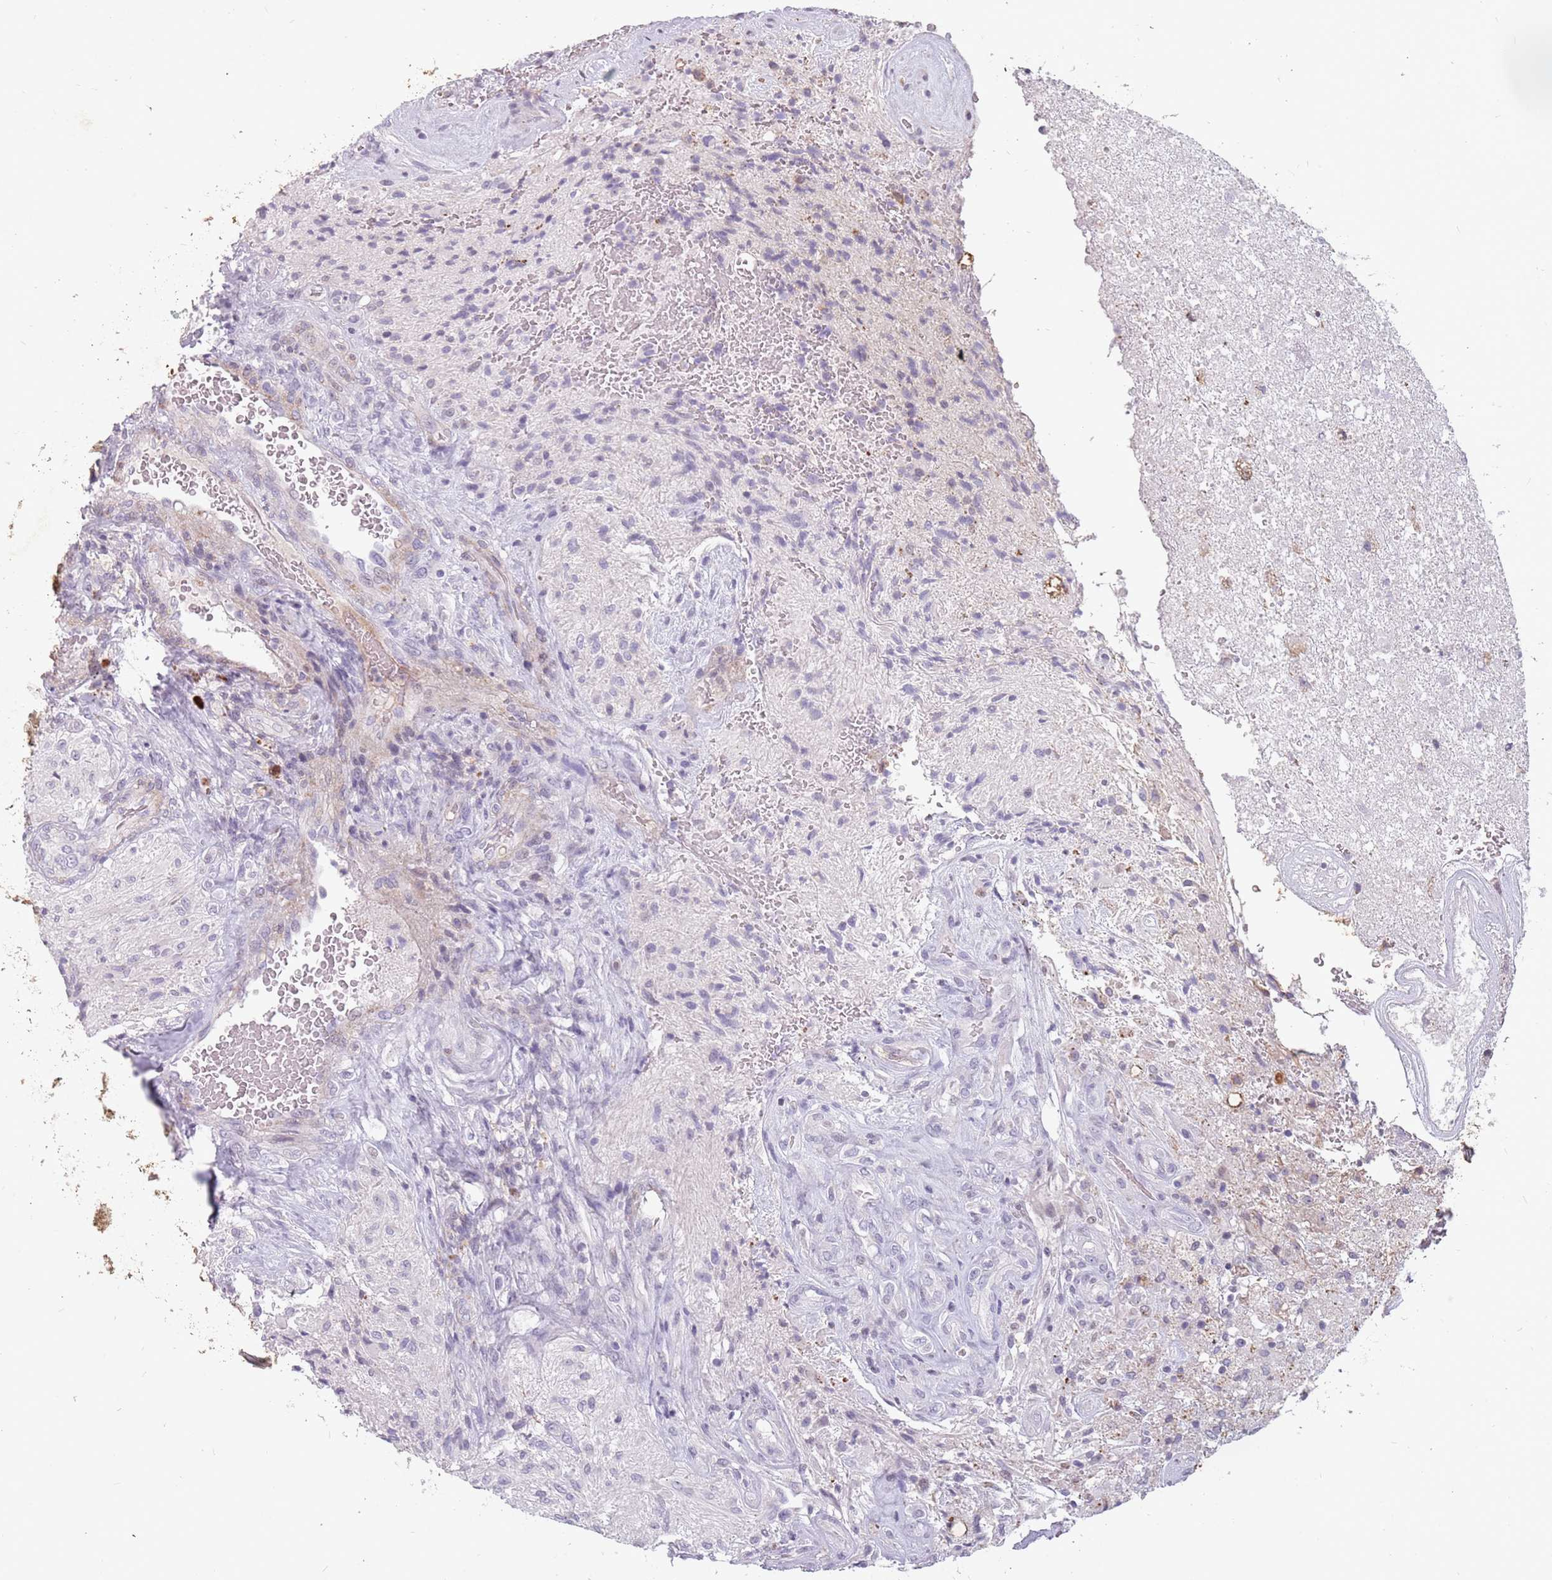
{"staining": {"intensity": "negative", "quantity": "none", "location": "none"}, "tissue": "glioma", "cell_type": "Tumor cells", "image_type": "cancer", "snomed": [{"axis": "morphology", "description": "Glioma, malignant, High grade"}, {"axis": "topography", "description": "Brain"}], "caption": "Protein analysis of glioma reveals no significant staining in tumor cells.", "gene": "NEK6", "patient": {"sex": "male", "age": 56}}